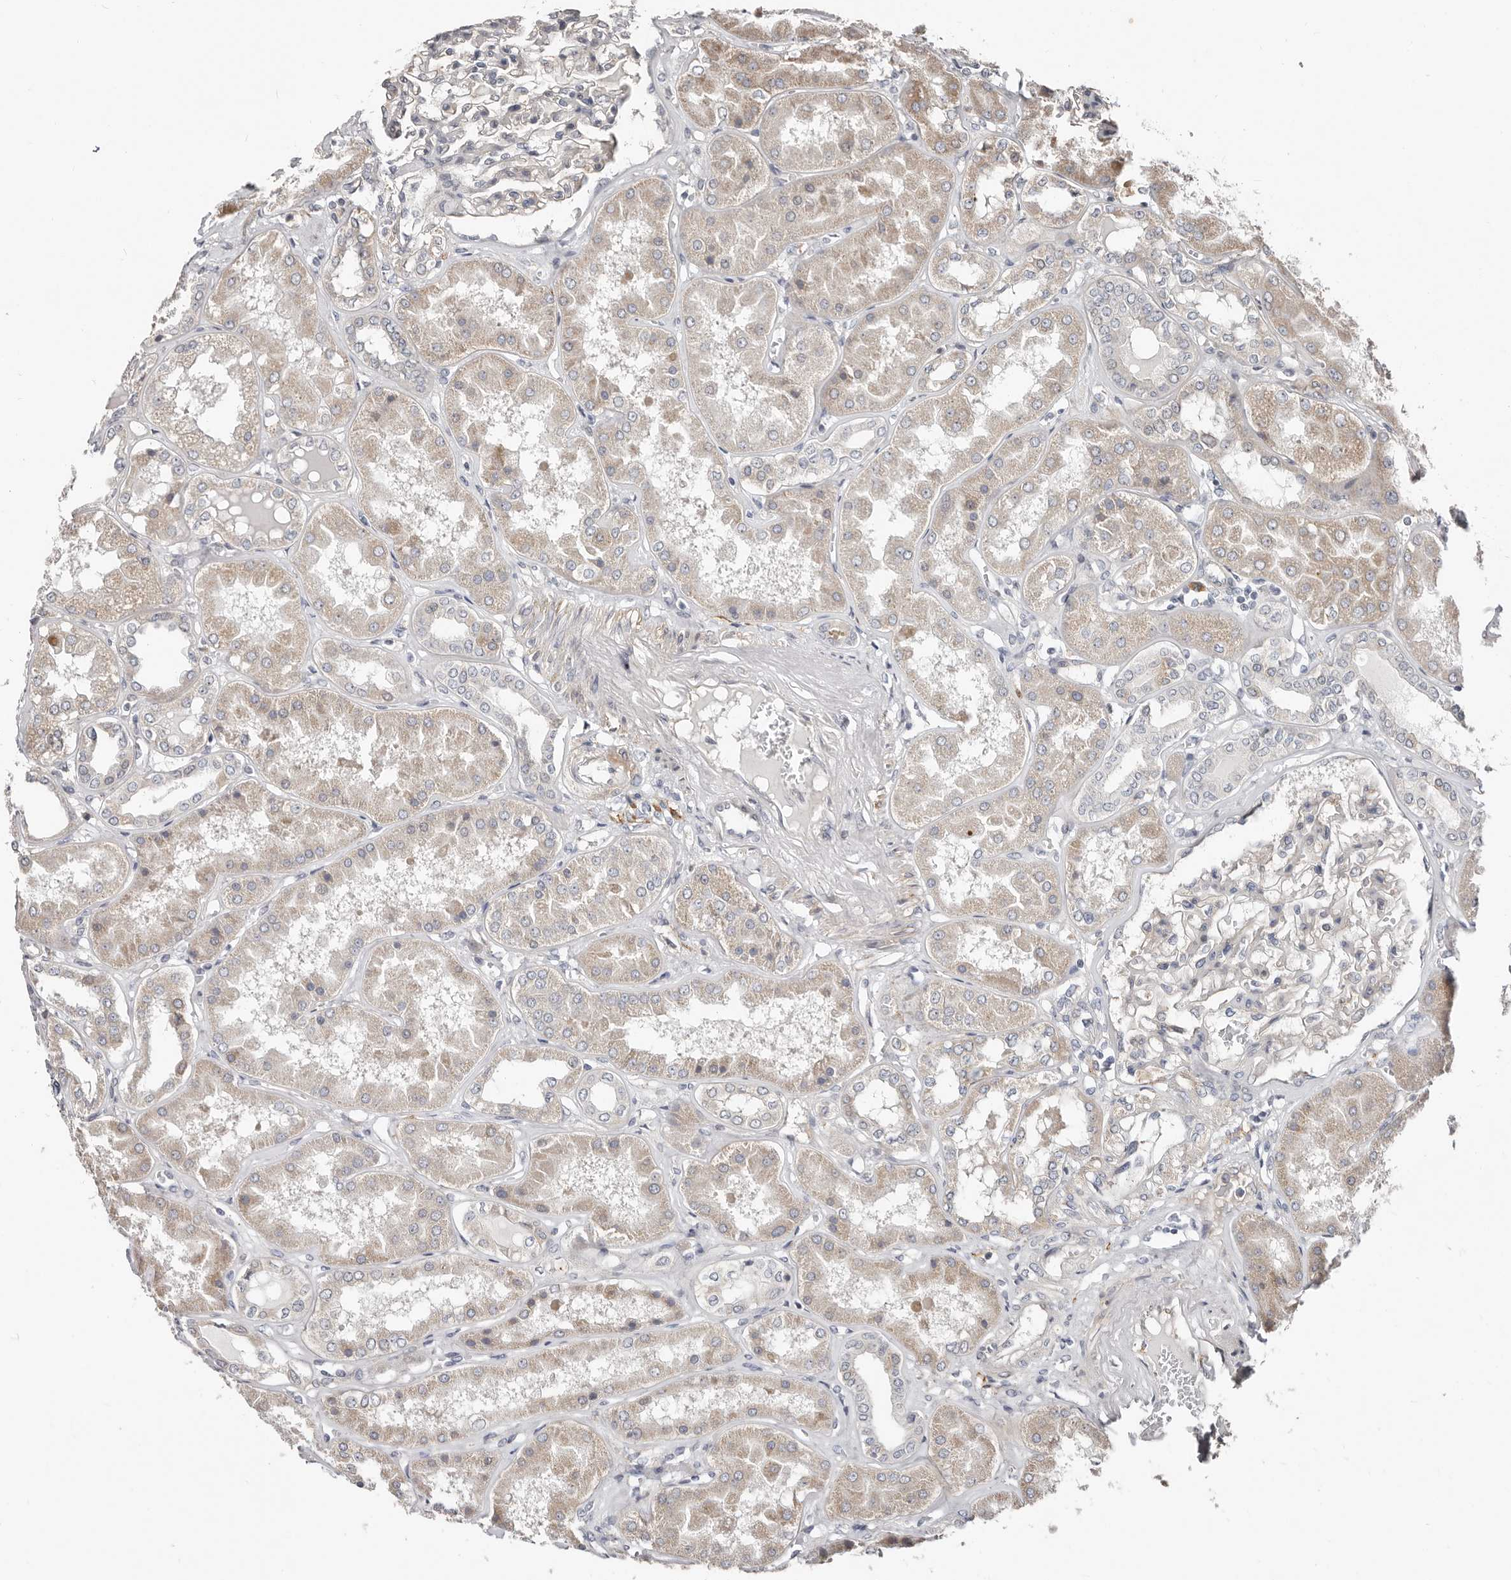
{"staining": {"intensity": "weak", "quantity": "<25%", "location": "cytoplasmic/membranous"}, "tissue": "kidney", "cell_type": "Cells in glomeruli", "image_type": "normal", "snomed": [{"axis": "morphology", "description": "Normal tissue, NOS"}, {"axis": "topography", "description": "Kidney"}], "caption": "This is a image of immunohistochemistry (IHC) staining of normal kidney, which shows no positivity in cells in glomeruli. (DAB immunohistochemistry visualized using brightfield microscopy, high magnification).", "gene": "SMYD4", "patient": {"sex": "female", "age": 56}}